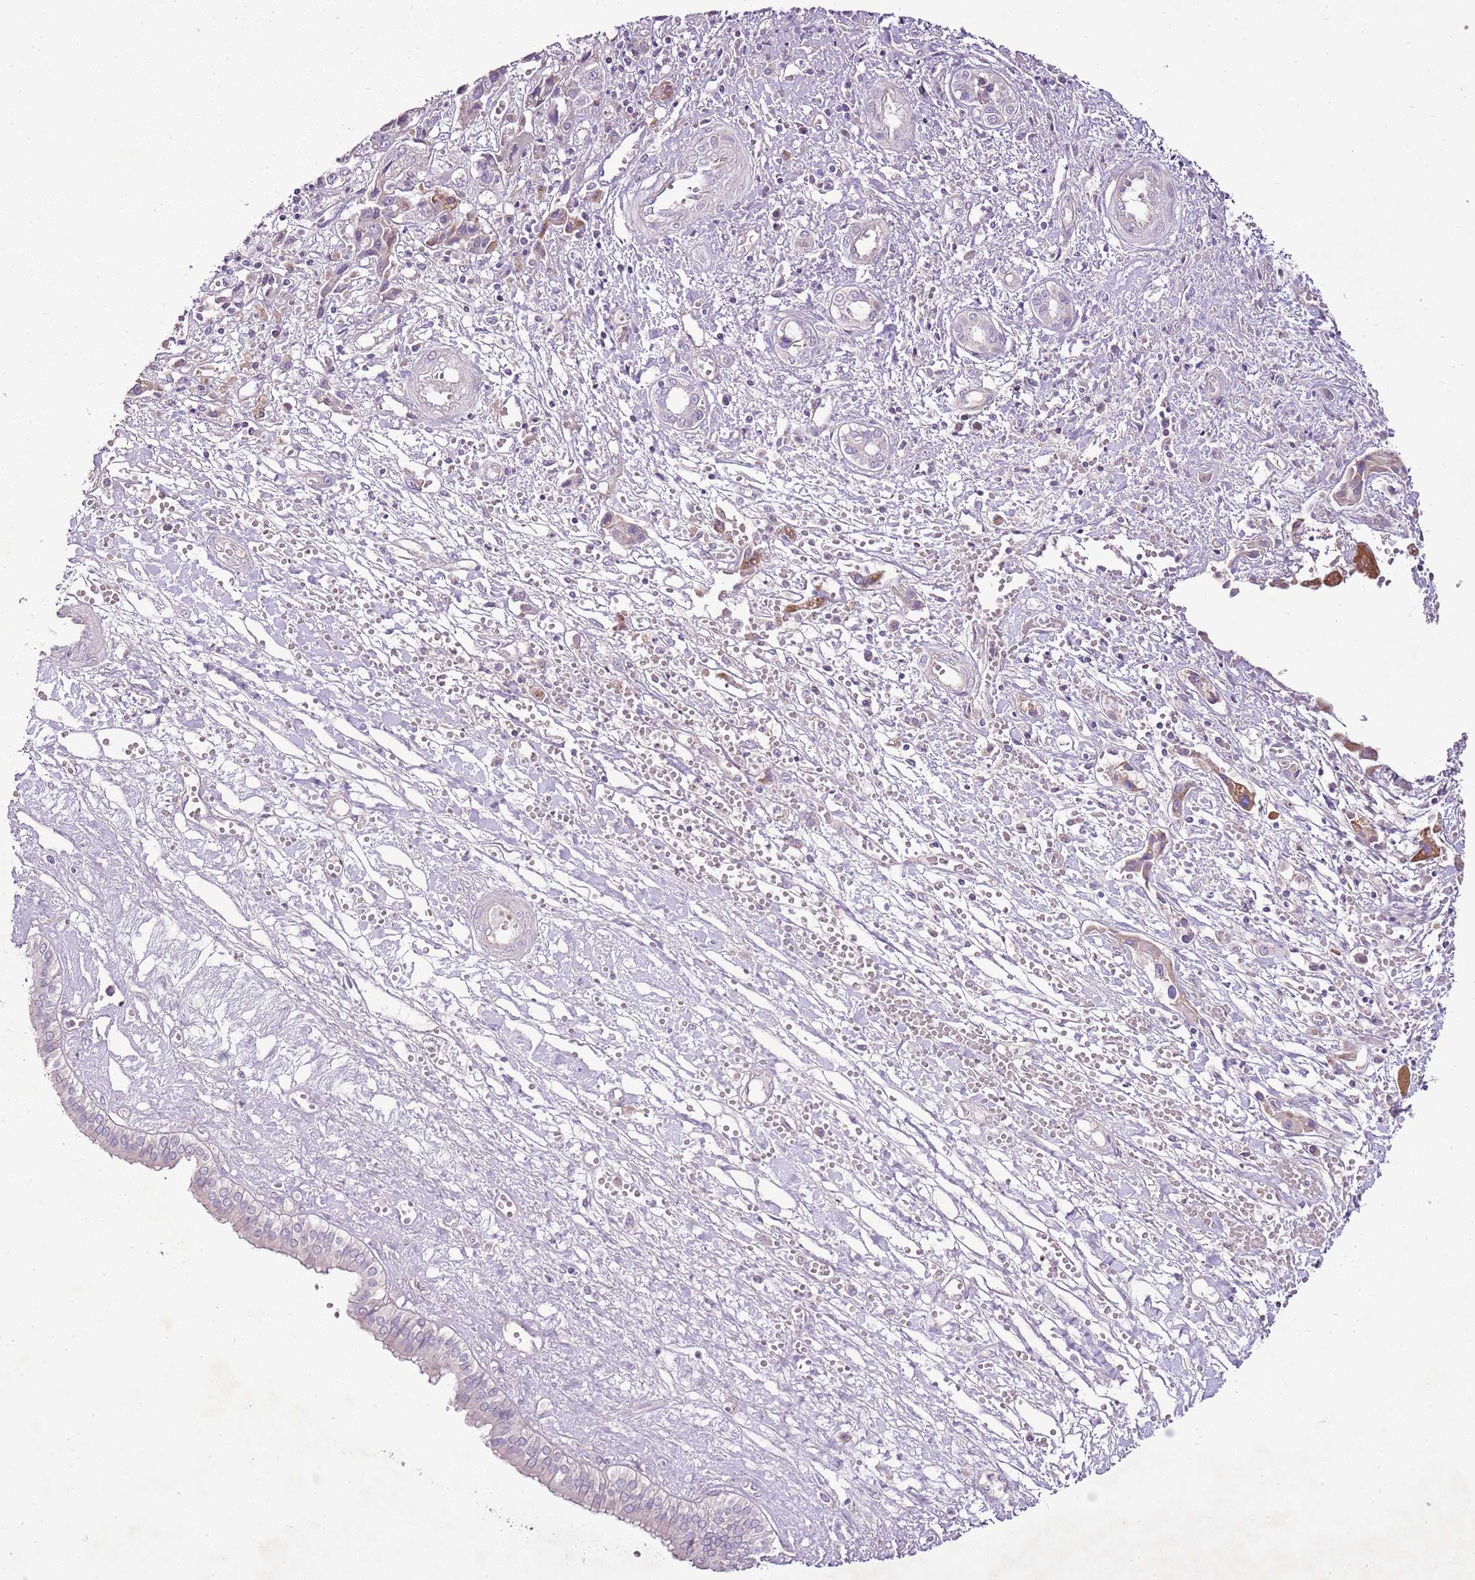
{"staining": {"intensity": "negative", "quantity": "none", "location": "none"}, "tissue": "liver cancer", "cell_type": "Tumor cells", "image_type": "cancer", "snomed": [{"axis": "morphology", "description": "Cholangiocarcinoma"}, {"axis": "topography", "description": "Liver"}], "caption": "Tumor cells show no significant expression in cholangiocarcinoma (liver).", "gene": "CMKLR1", "patient": {"sex": "male", "age": 67}}